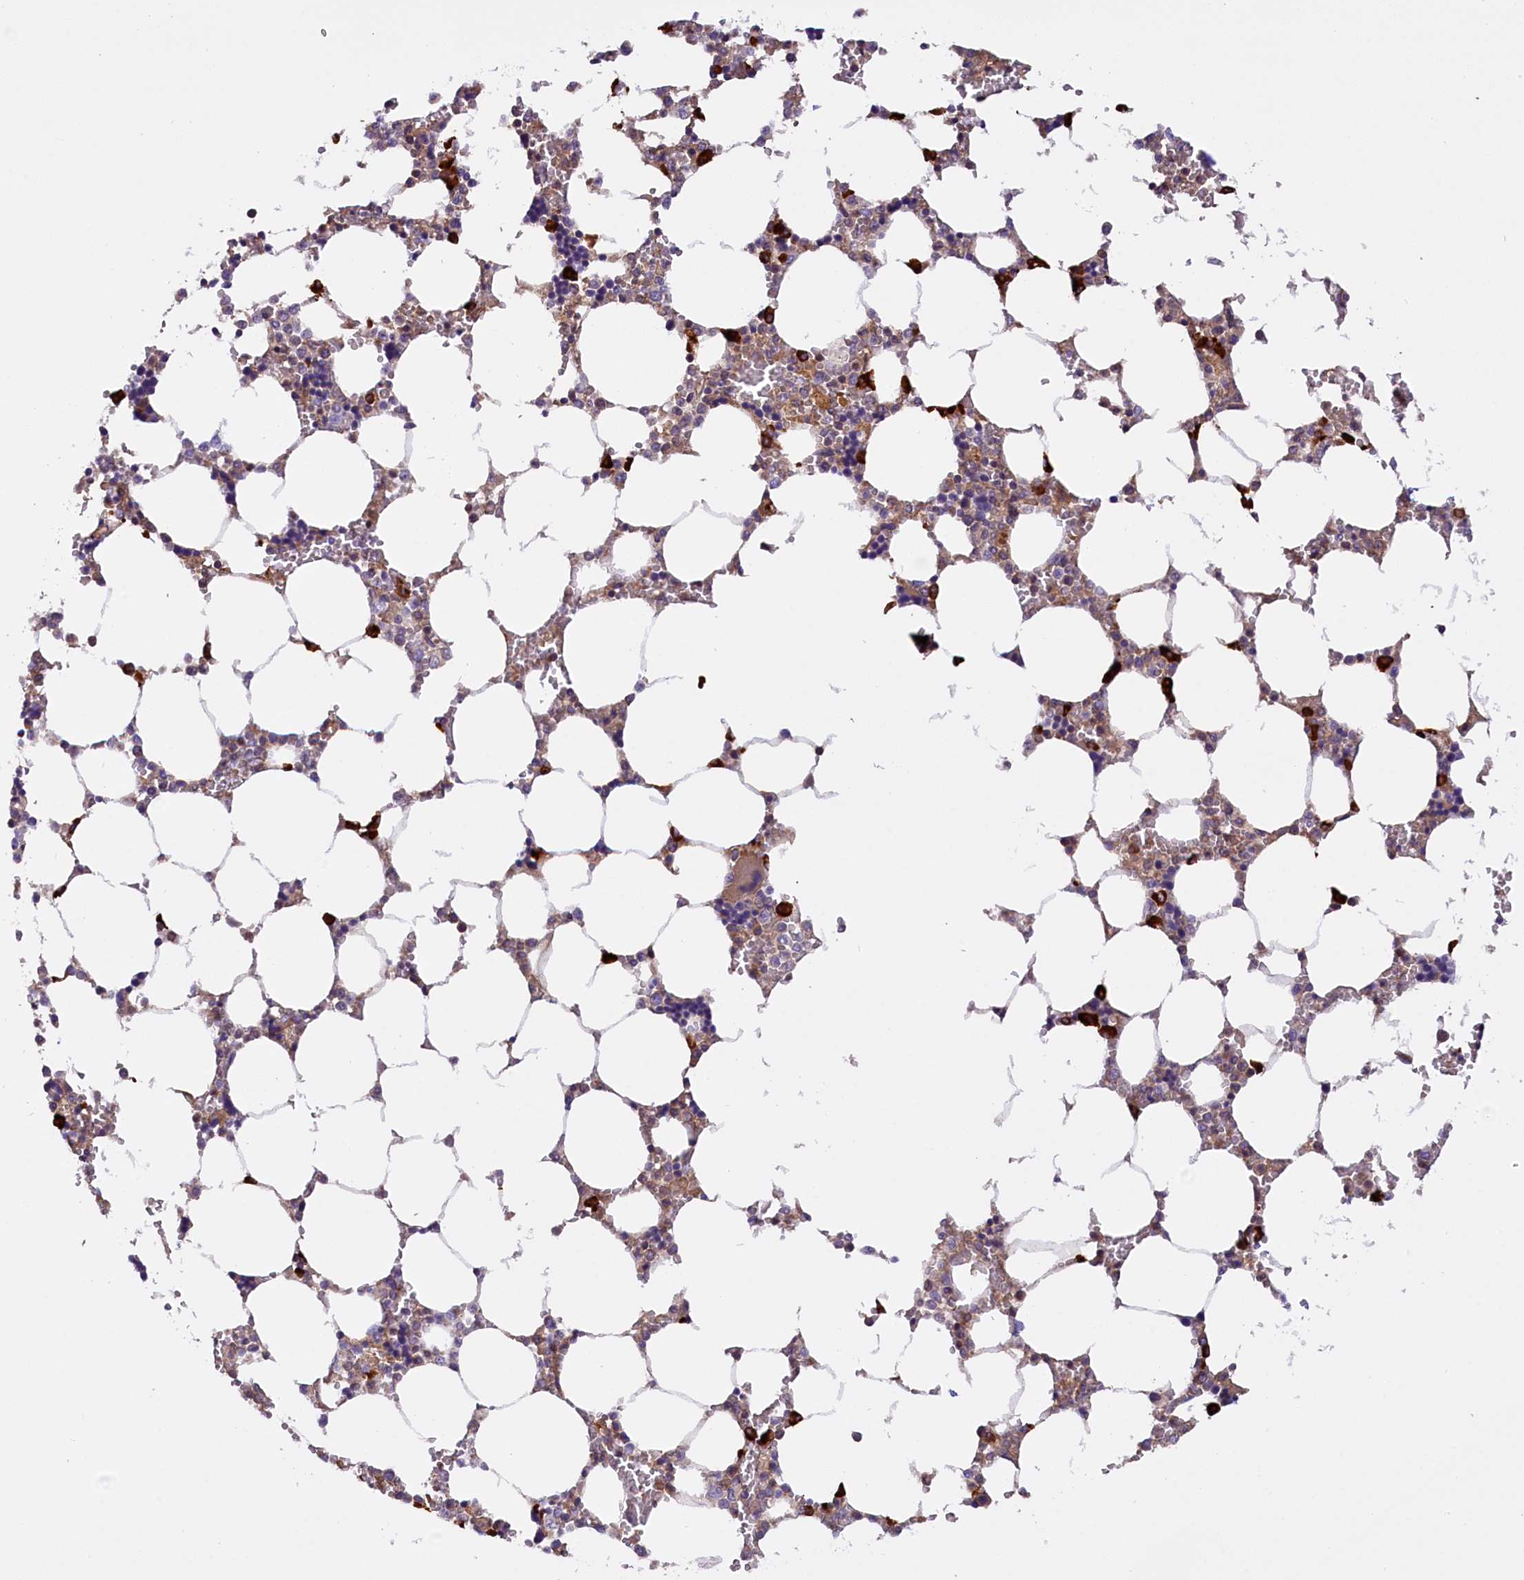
{"staining": {"intensity": "moderate", "quantity": ">75%", "location": "cytoplasmic/membranous"}, "tissue": "bone marrow", "cell_type": "Hematopoietic cells", "image_type": "normal", "snomed": [{"axis": "morphology", "description": "Normal tissue, NOS"}, {"axis": "topography", "description": "Bone marrow"}], "caption": "Hematopoietic cells exhibit medium levels of moderate cytoplasmic/membranous expression in approximately >75% of cells in normal bone marrow.", "gene": "FRY", "patient": {"sex": "male", "age": 64}}